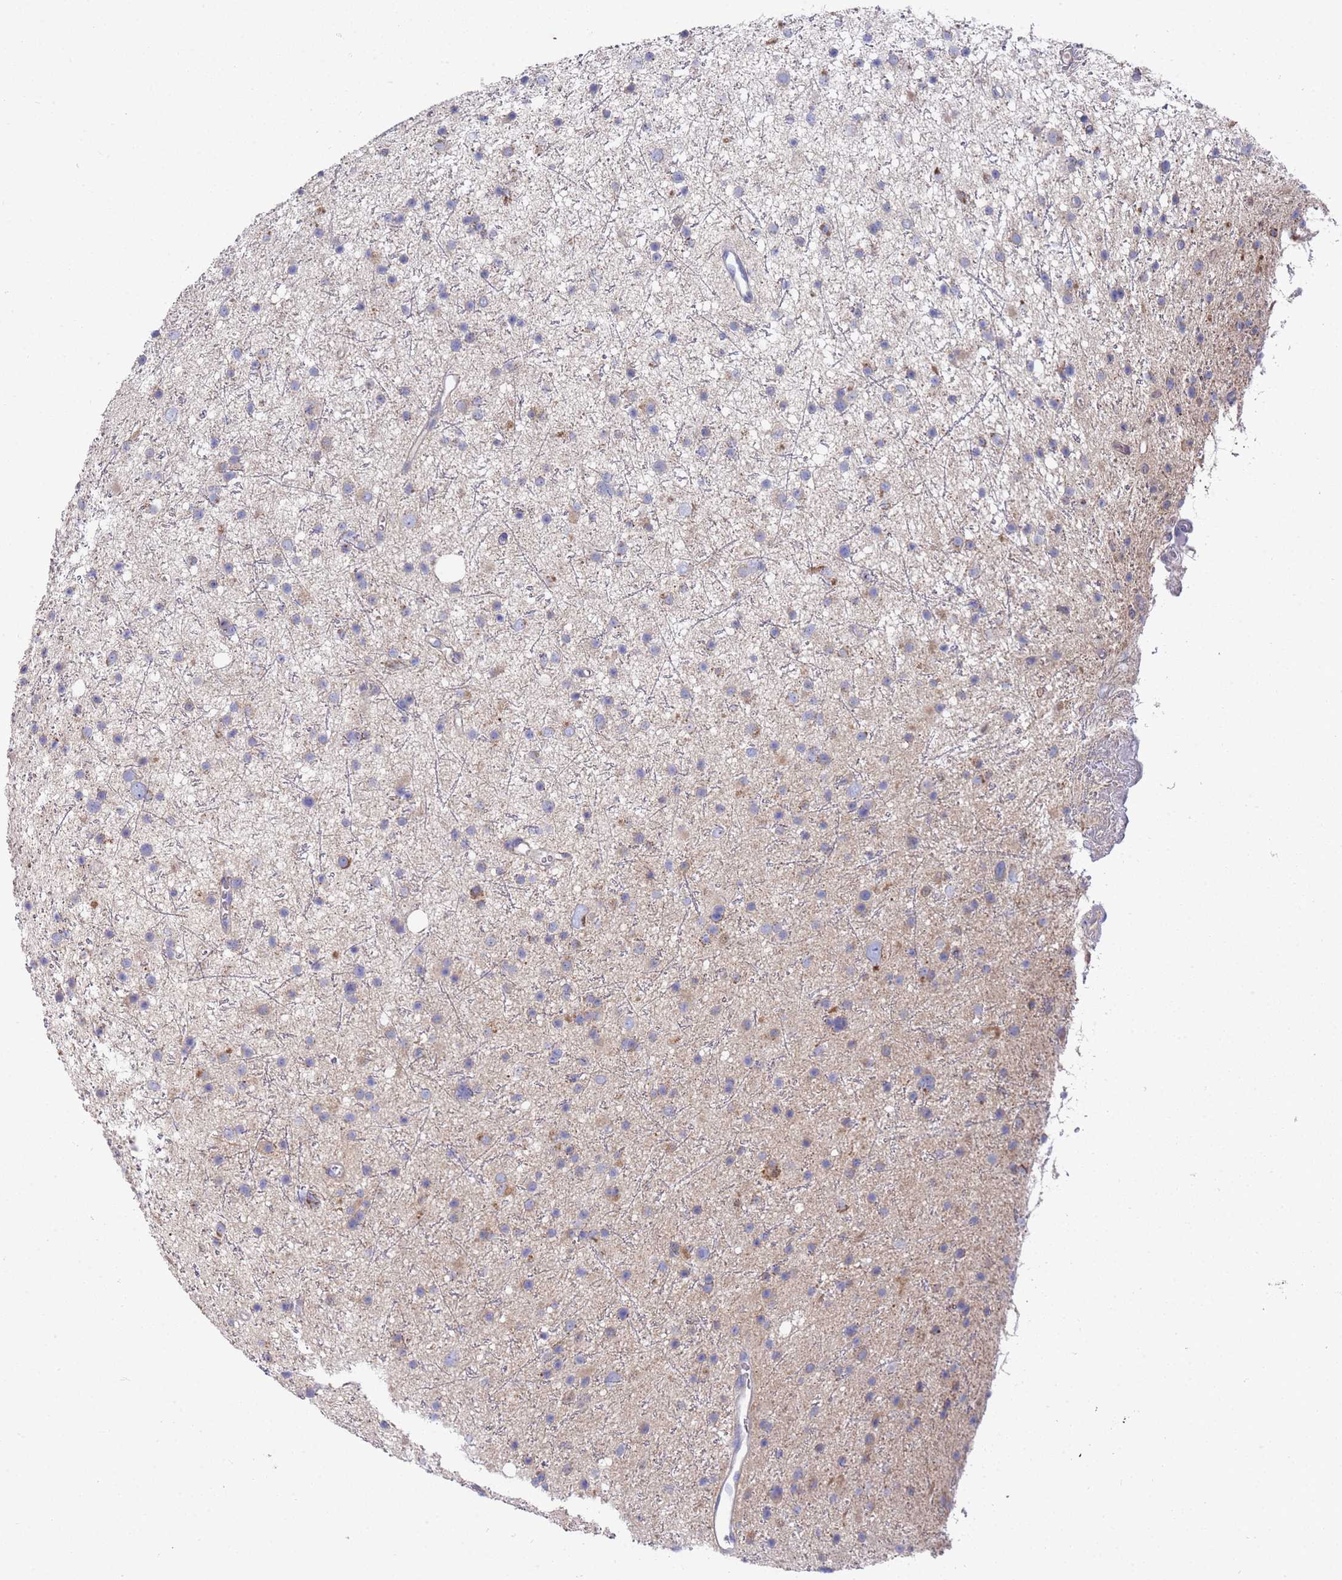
{"staining": {"intensity": "moderate", "quantity": "<25%", "location": "cytoplasmic/membranous"}, "tissue": "glioma", "cell_type": "Tumor cells", "image_type": "cancer", "snomed": [{"axis": "morphology", "description": "Glioma, malignant, Low grade"}, {"axis": "topography", "description": "Cerebral cortex"}], "caption": "DAB immunohistochemical staining of human glioma demonstrates moderate cytoplasmic/membranous protein expression in approximately <25% of tumor cells.", "gene": "NPEPPS", "patient": {"sex": "female", "age": 39}}